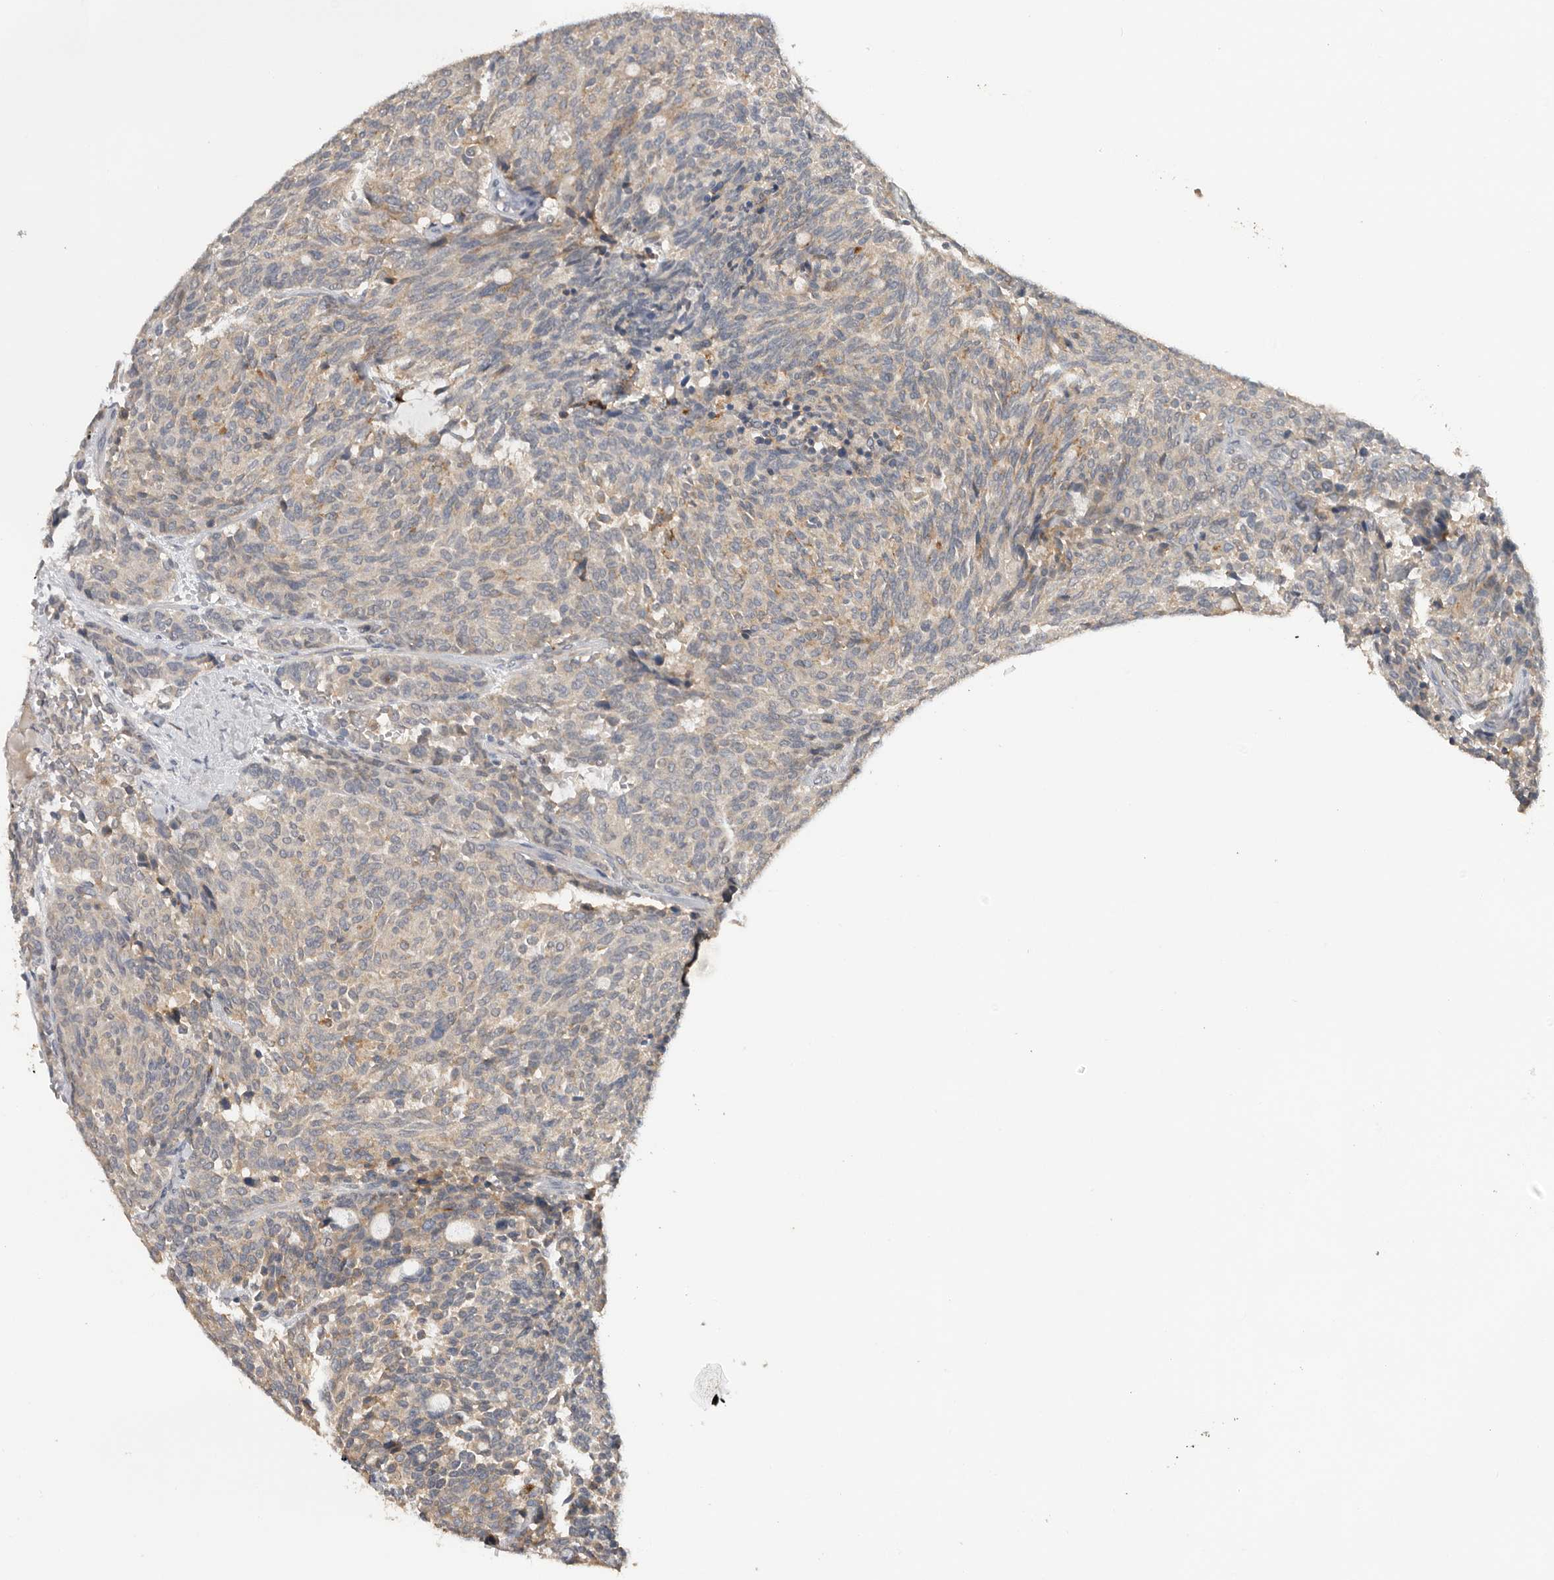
{"staining": {"intensity": "weak", "quantity": ">75%", "location": "cytoplasmic/membranous"}, "tissue": "carcinoid", "cell_type": "Tumor cells", "image_type": "cancer", "snomed": [{"axis": "morphology", "description": "Carcinoid, malignant, NOS"}, {"axis": "topography", "description": "Pancreas"}], "caption": "This photomicrograph reveals IHC staining of human carcinoid (malignant), with low weak cytoplasmic/membranous staining in about >75% of tumor cells.", "gene": "TFRC", "patient": {"sex": "female", "age": 54}}